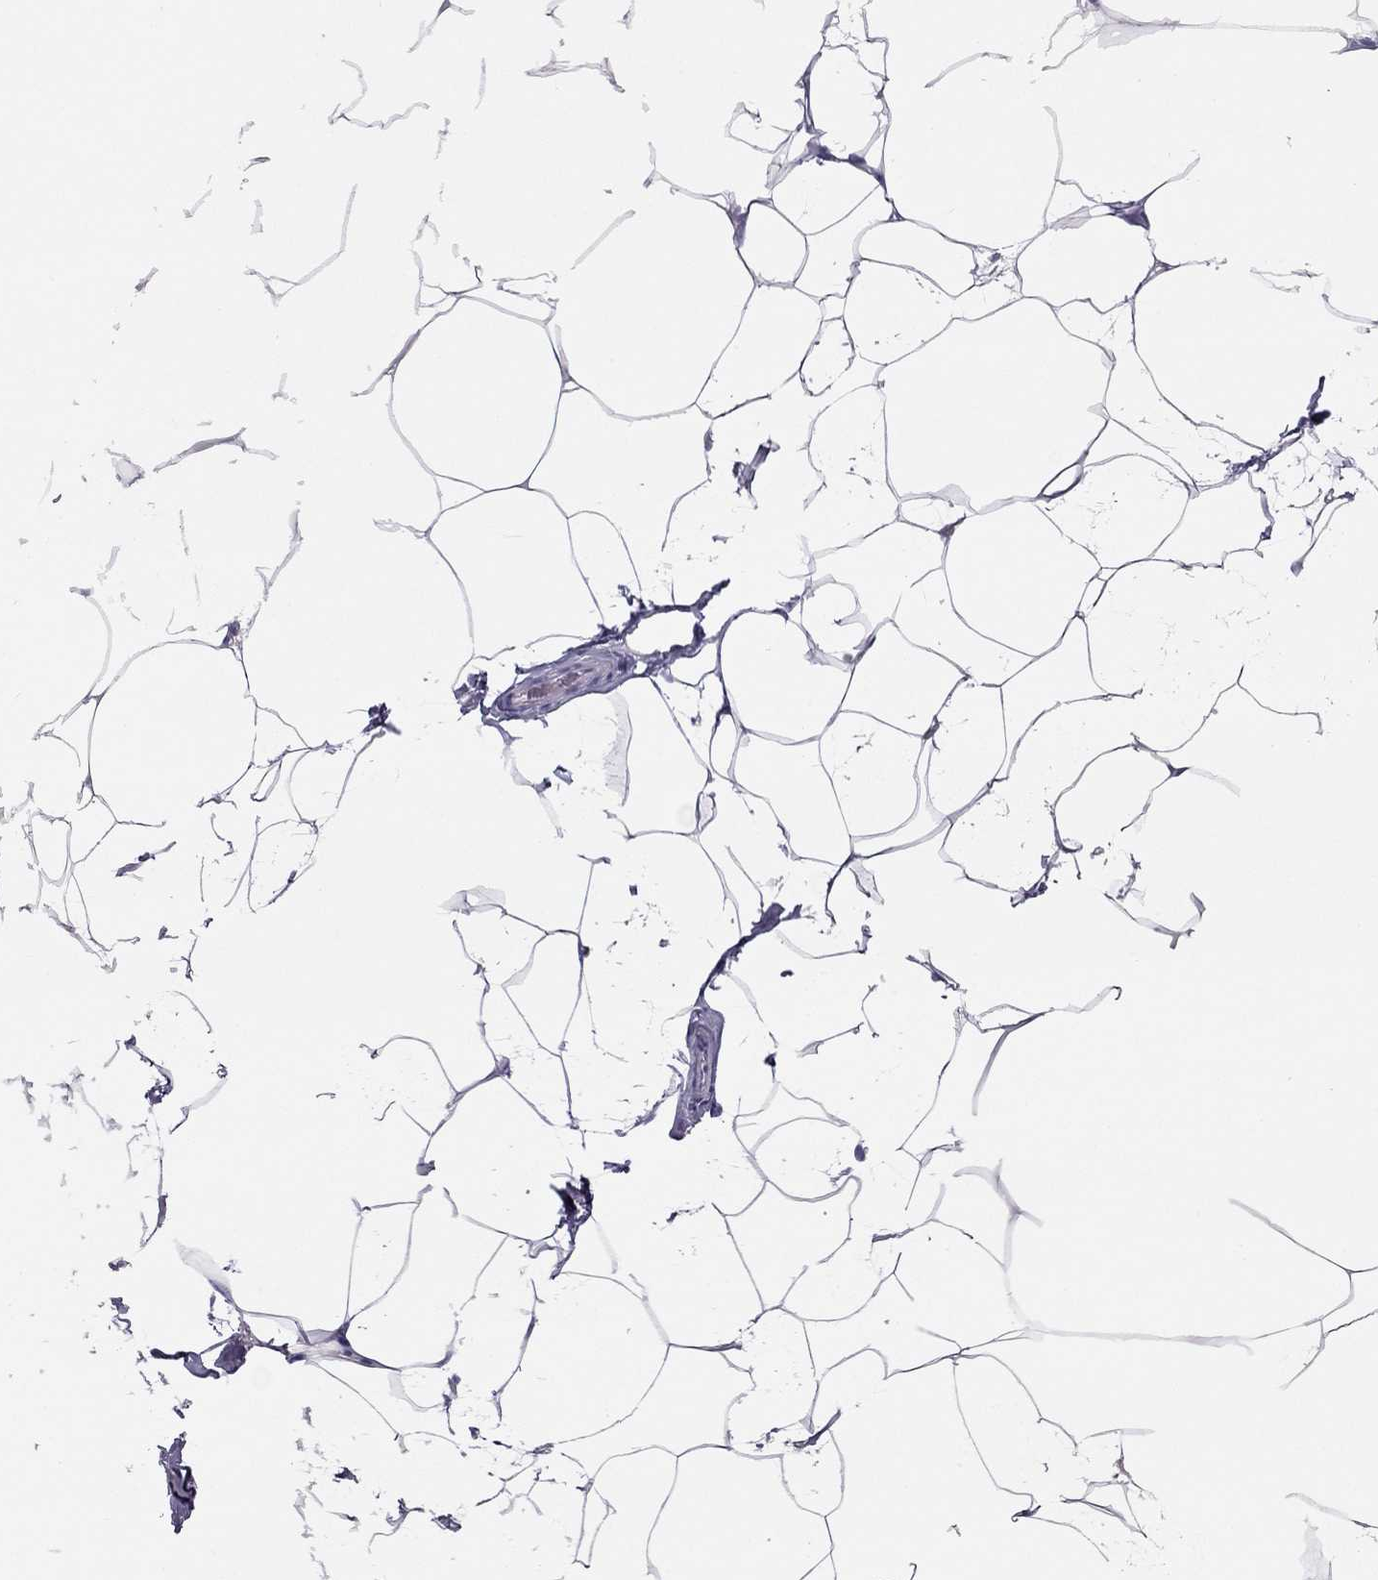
{"staining": {"intensity": "negative", "quantity": "none", "location": "none"}, "tissue": "breast", "cell_type": "Adipocytes", "image_type": "normal", "snomed": [{"axis": "morphology", "description": "Normal tissue, NOS"}, {"axis": "topography", "description": "Breast"}], "caption": "DAB immunohistochemical staining of benign breast reveals no significant expression in adipocytes.", "gene": "PDE6A", "patient": {"sex": "female", "age": 32}}